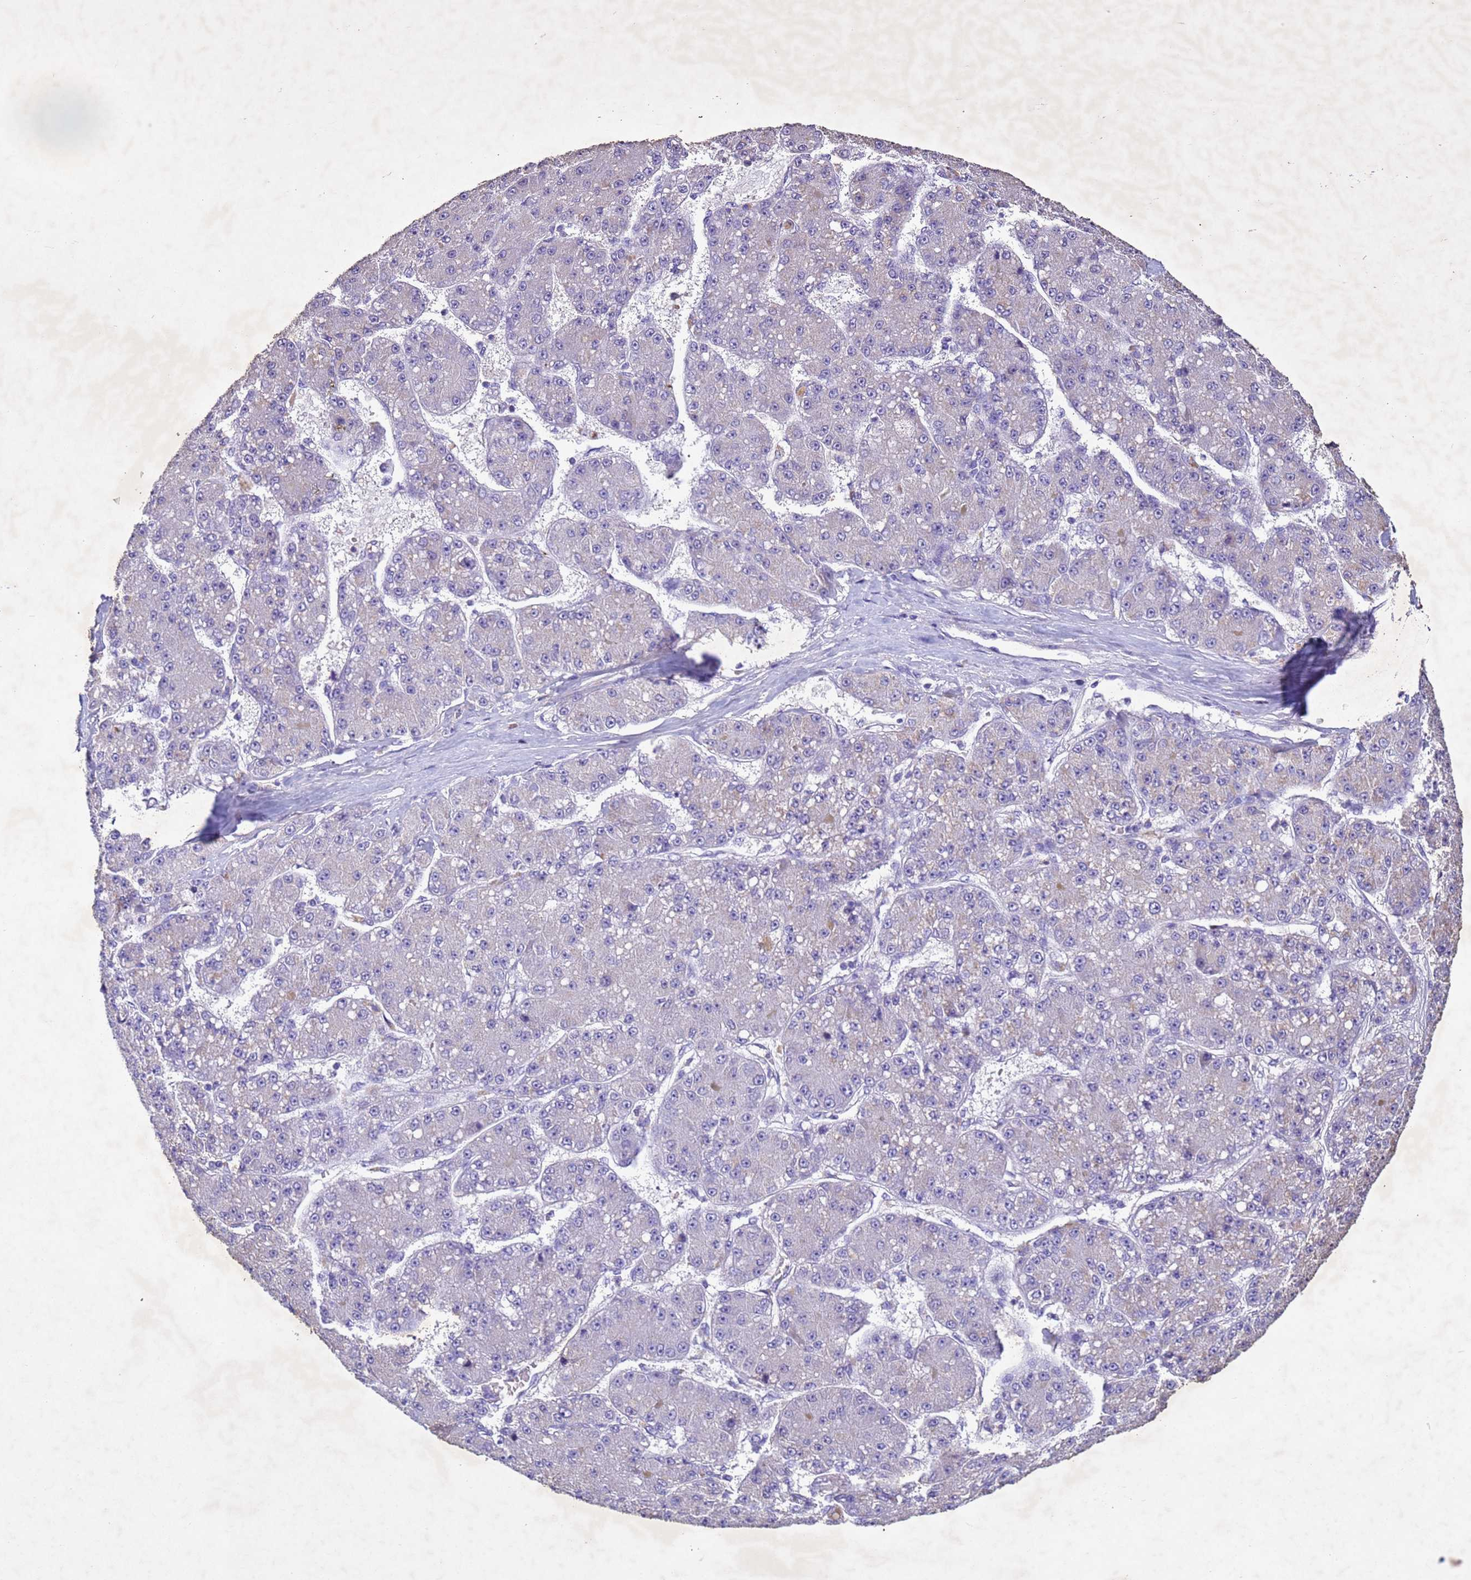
{"staining": {"intensity": "negative", "quantity": "none", "location": "none"}, "tissue": "liver cancer", "cell_type": "Tumor cells", "image_type": "cancer", "snomed": [{"axis": "morphology", "description": "Carcinoma, Hepatocellular, NOS"}, {"axis": "topography", "description": "Liver"}], "caption": "Immunohistochemistry of liver cancer (hepatocellular carcinoma) shows no expression in tumor cells. The staining was performed using DAB (3,3'-diaminobenzidine) to visualize the protein expression in brown, while the nuclei were stained in blue with hematoxylin (Magnification: 20x).", "gene": "NLRP11", "patient": {"sex": "male", "age": 67}}